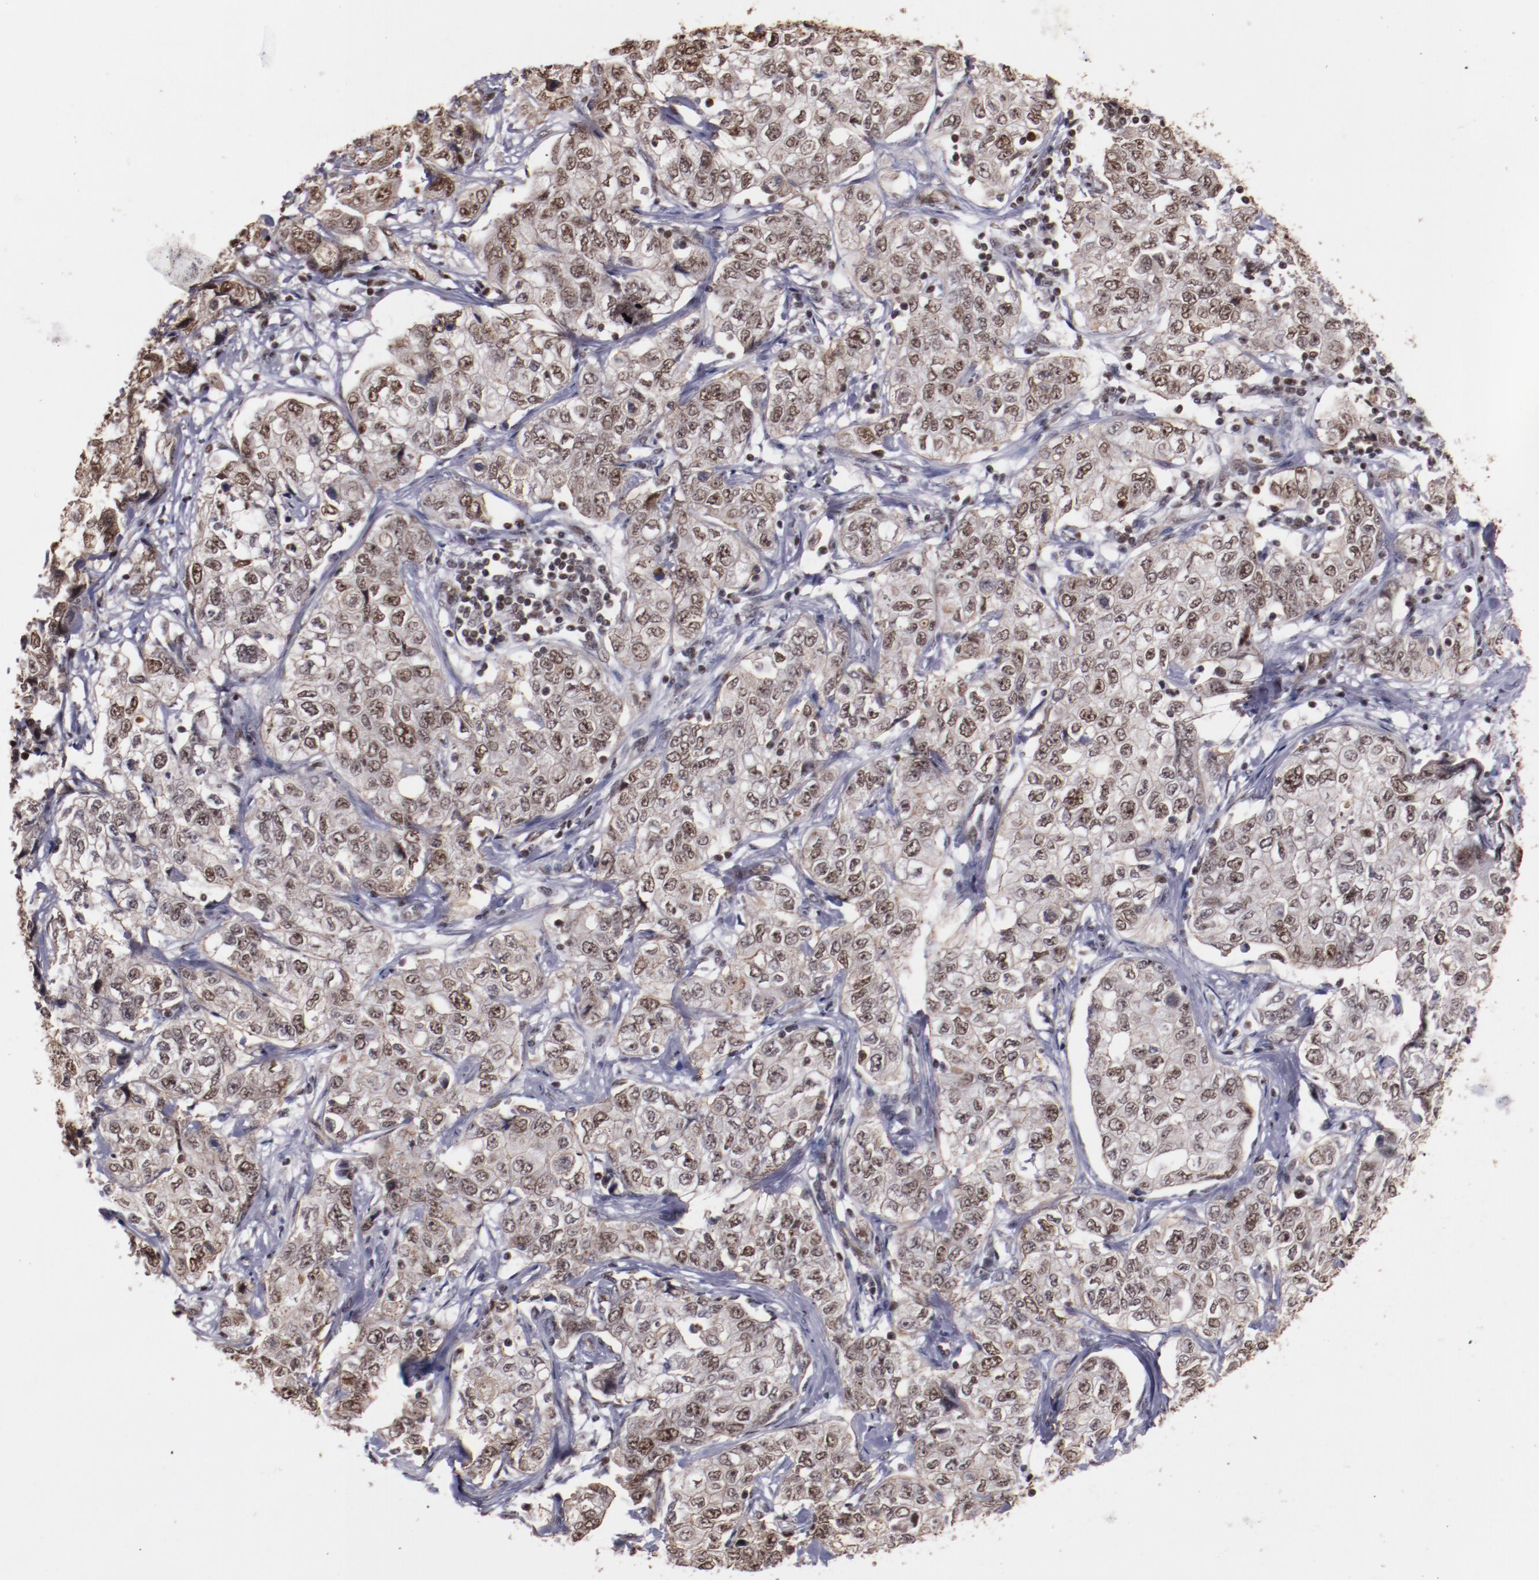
{"staining": {"intensity": "moderate", "quantity": ">75%", "location": "nuclear"}, "tissue": "stomach cancer", "cell_type": "Tumor cells", "image_type": "cancer", "snomed": [{"axis": "morphology", "description": "Adenocarcinoma, NOS"}, {"axis": "topography", "description": "Stomach"}], "caption": "Immunohistochemical staining of human stomach adenocarcinoma displays medium levels of moderate nuclear protein staining in about >75% of tumor cells.", "gene": "STAG2", "patient": {"sex": "male", "age": 48}}